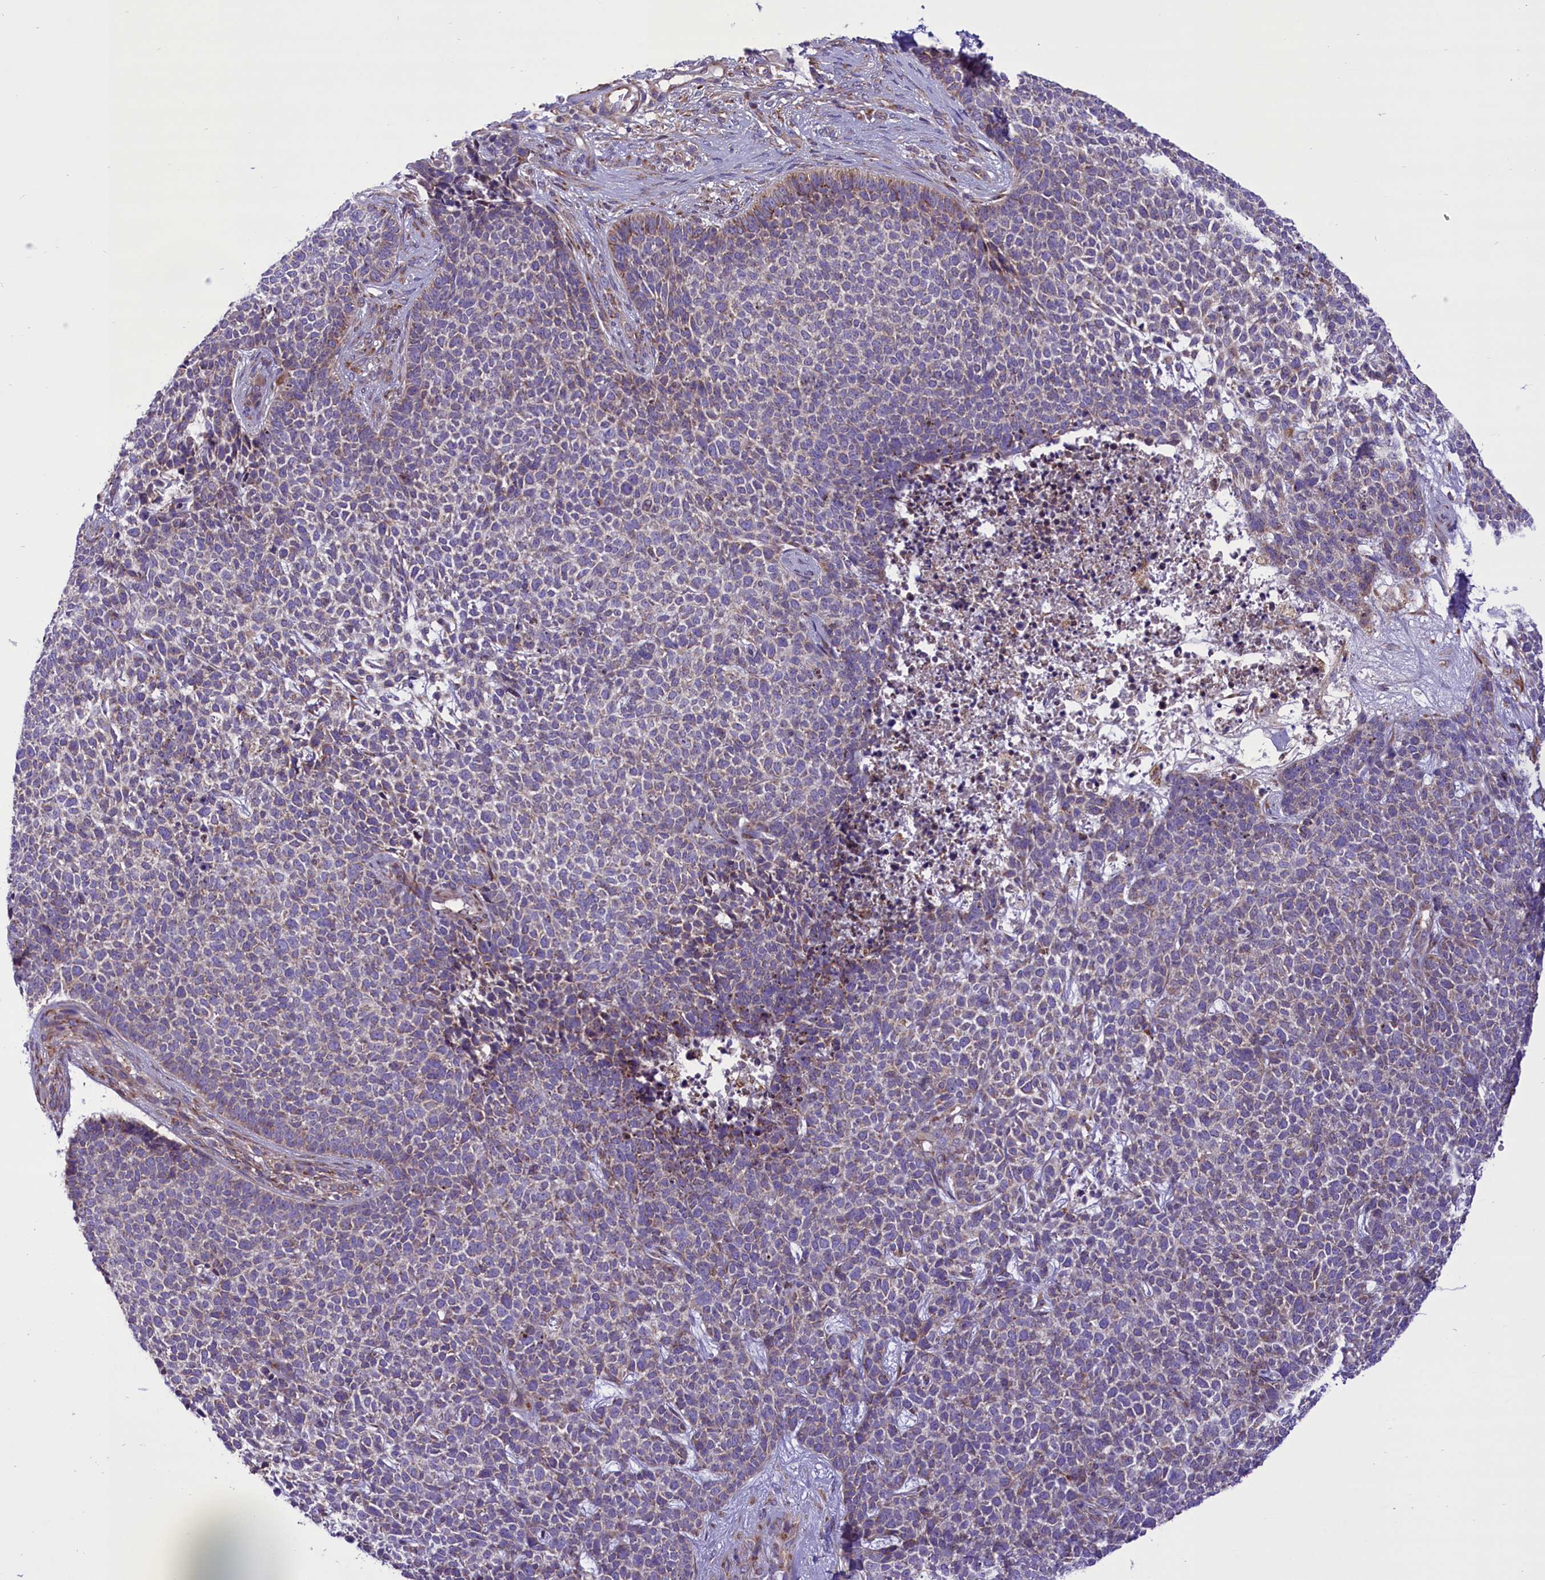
{"staining": {"intensity": "negative", "quantity": "none", "location": "none"}, "tissue": "skin cancer", "cell_type": "Tumor cells", "image_type": "cancer", "snomed": [{"axis": "morphology", "description": "Basal cell carcinoma"}, {"axis": "topography", "description": "Skin"}], "caption": "This is an immunohistochemistry photomicrograph of skin basal cell carcinoma. There is no expression in tumor cells.", "gene": "PTPRU", "patient": {"sex": "female", "age": 84}}